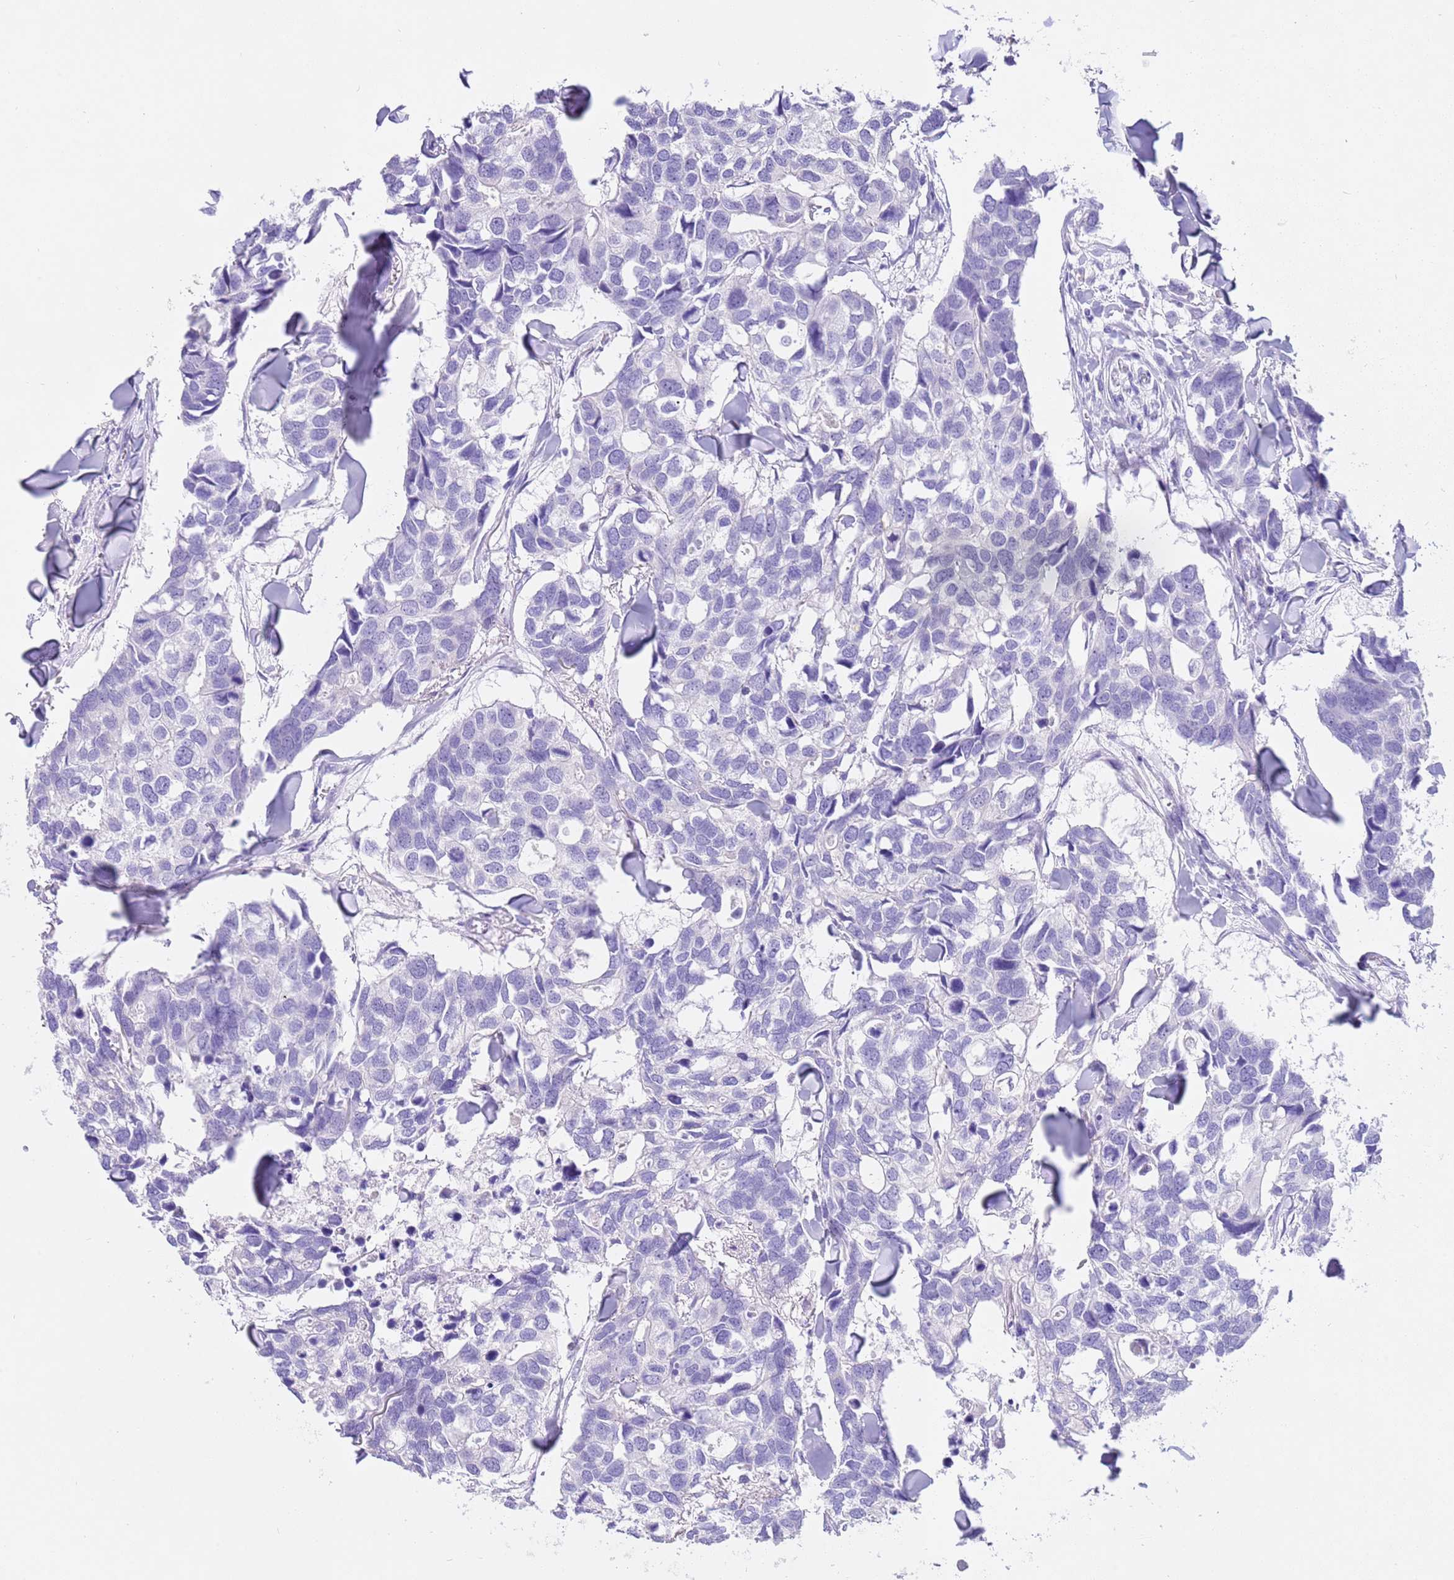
{"staining": {"intensity": "negative", "quantity": "none", "location": "none"}, "tissue": "breast cancer", "cell_type": "Tumor cells", "image_type": "cancer", "snomed": [{"axis": "morphology", "description": "Duct carcinoma"}, {"axis": "topography", "description": "Breast"}], "caption": "High power microscopy histopathology image of an immunohistochemistry image of breast cancer, revealing no significant positivity in tumor cells. Brightfield microscopy of immunohistochemistry stained with DAB (3,3'-diaminobenzidine) (brown) and hematoxylin (blue), captured at high magnification.", "gene": "CPB1", "patient": {"sex": "female", "age": 83}}